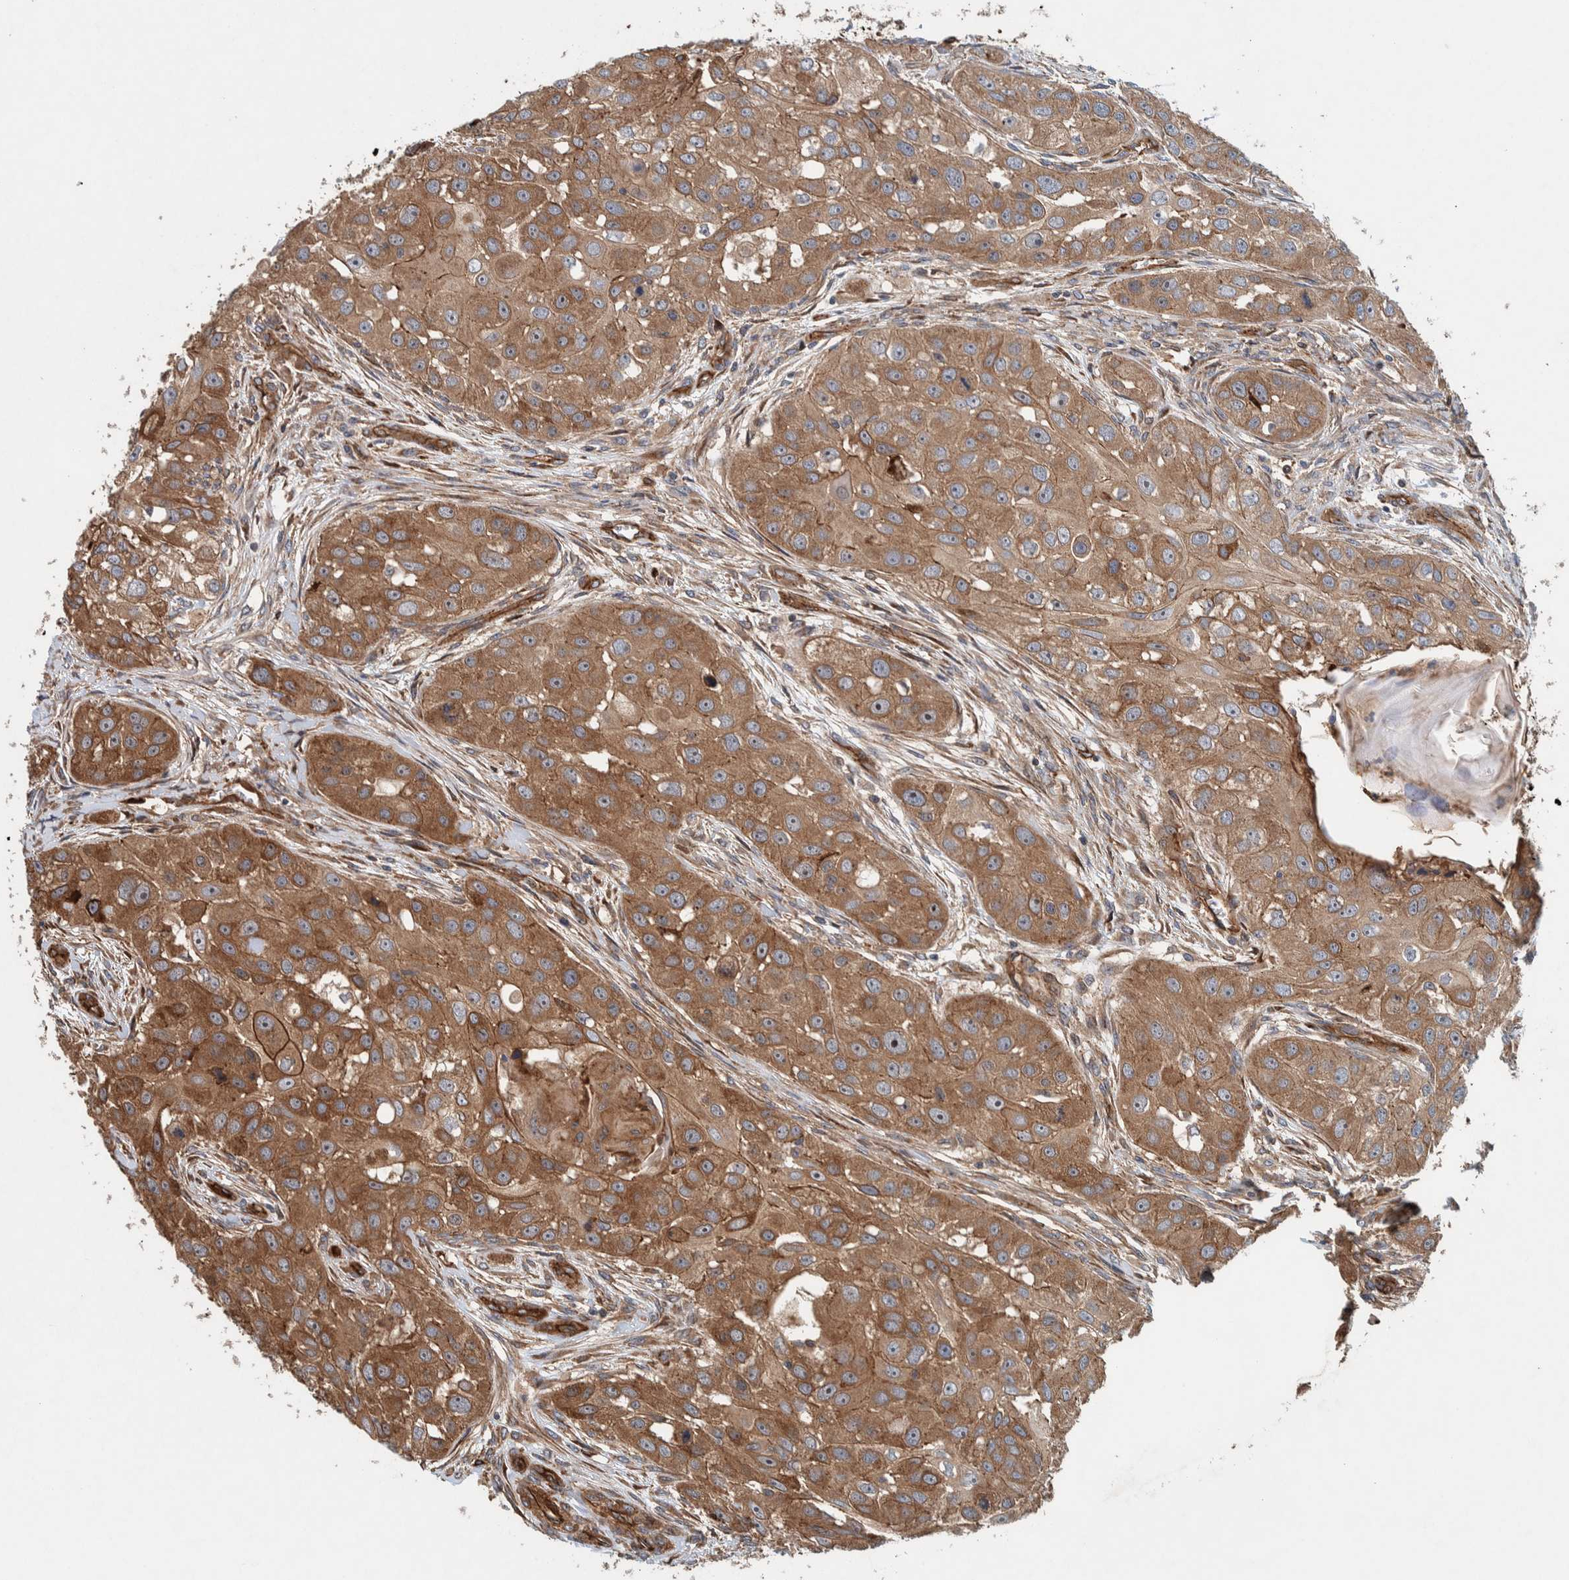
{"staining": {"intensity": "moderate", "quantity": ">75%", "location": "cytoplasmic/membranous"}, "tissue": "head and neck cancer", "cell_type": "Tumor cells", "image_type": "cancer", "snomed": [{"axis": "morphology", "description": "Normal tissue, NOS"}, {"axis": "morphology", "description": "Squamous cell carcinoma, NOS"}, {"axis": "topography", "description": "Skeletal muscle"}, {"axis": "topography", "description": "Head-Neck"}], "caption": "The immunohistochemical stain highlights moderate cytoplasmic/membranous expression in tumor cells of squamous cell carcinoma (head and neck) tissue.", "gene": "PKD1L1", "patient": {"sex": "male", "age": 51}}